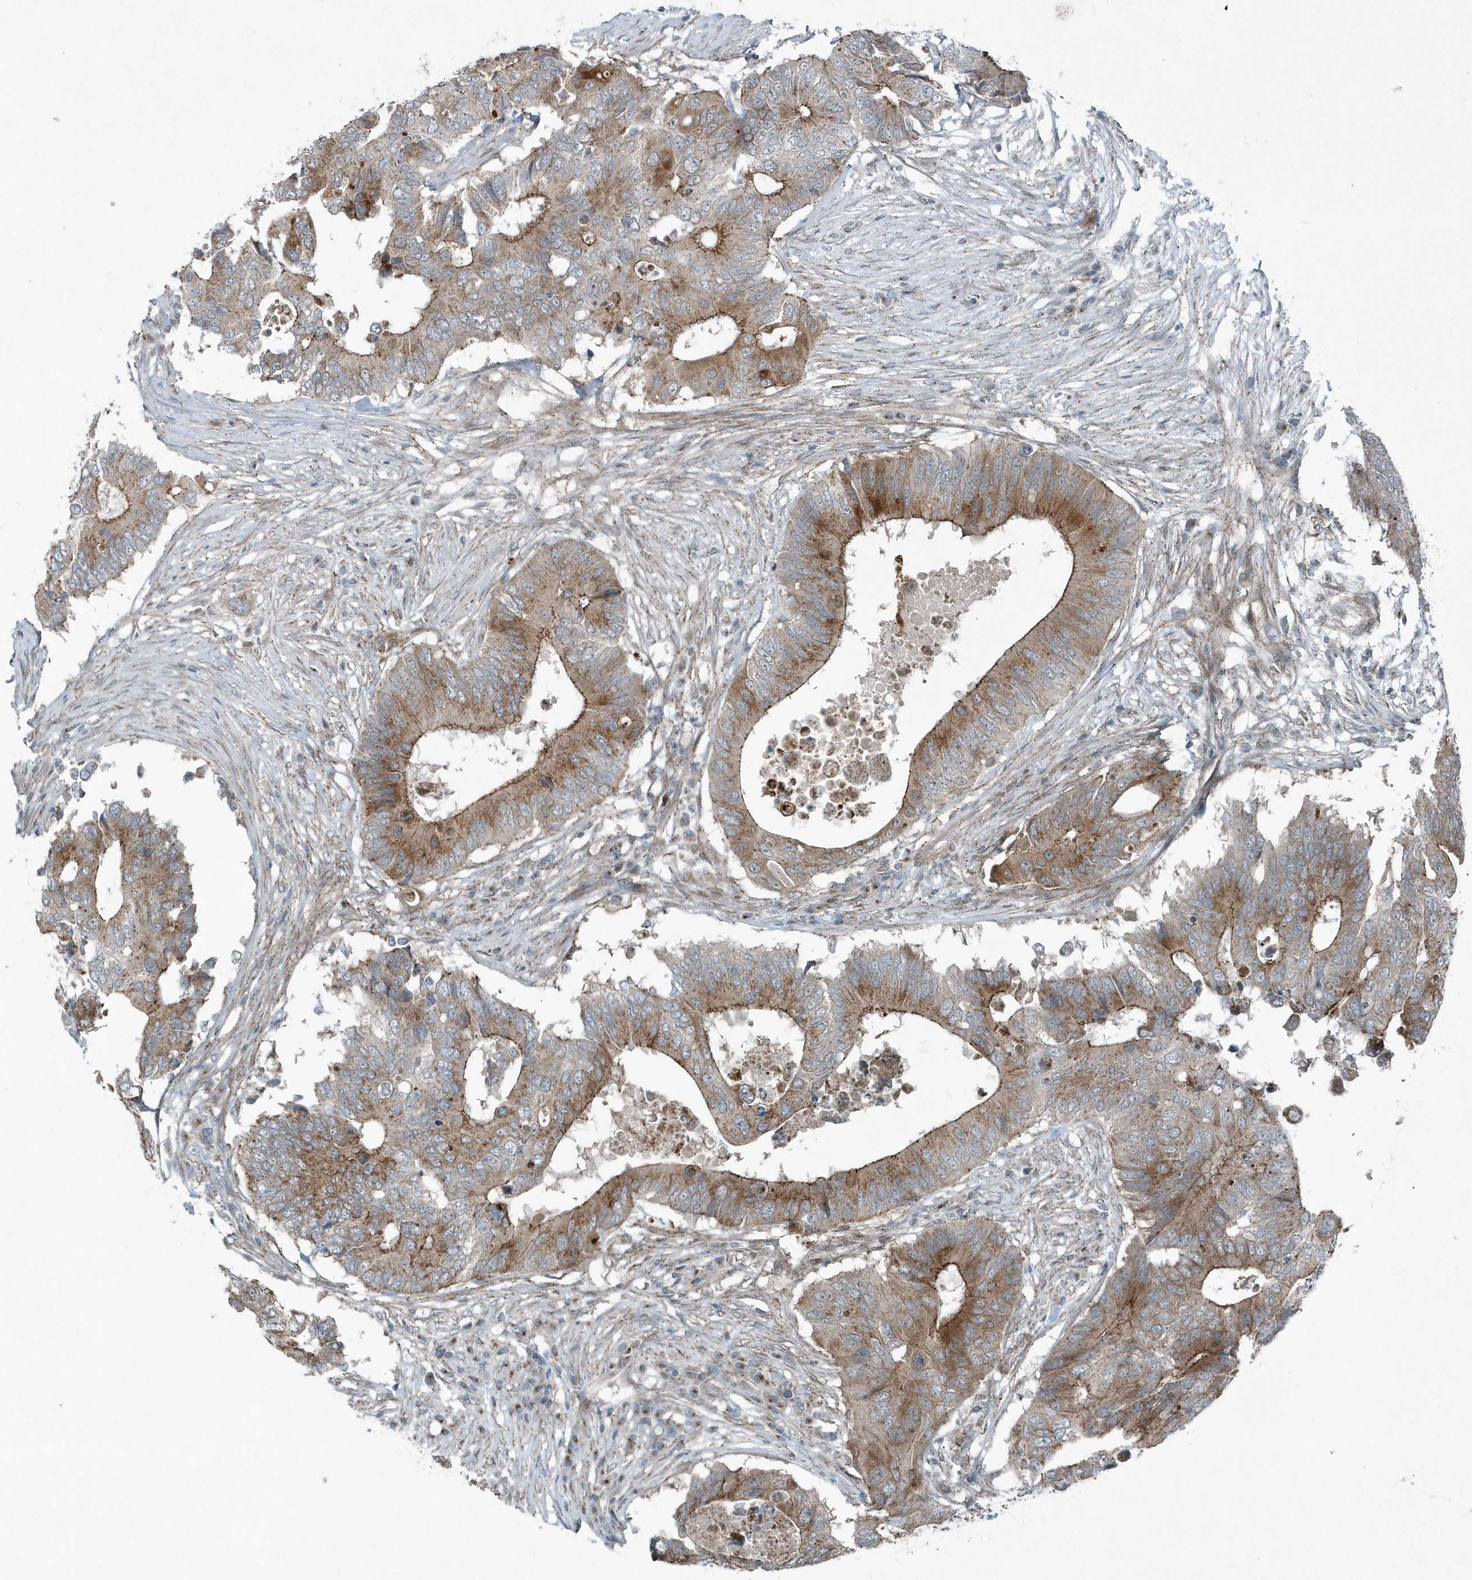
{"staining": {"intensity": "moderate", "quantity": ">75%", "location": "cytoplasmic/membranous"}, "tissue": "colorectal cancer", "cell_type": "Tumor cells", "image_type": "cancer", "snomed": [{"axis": "morphology", "description": "Adenocarcinoma, NOS"}, {"axis": "topography", "description": "Colon"}], "caption": "Human colorectal cancer stained for a protein (brown) displays moderate cytoplasmic/membranous positive expression in about >75% of tumor cells.", "gene": "GCC2", "patient": {"sex": "male", "age": 71}}